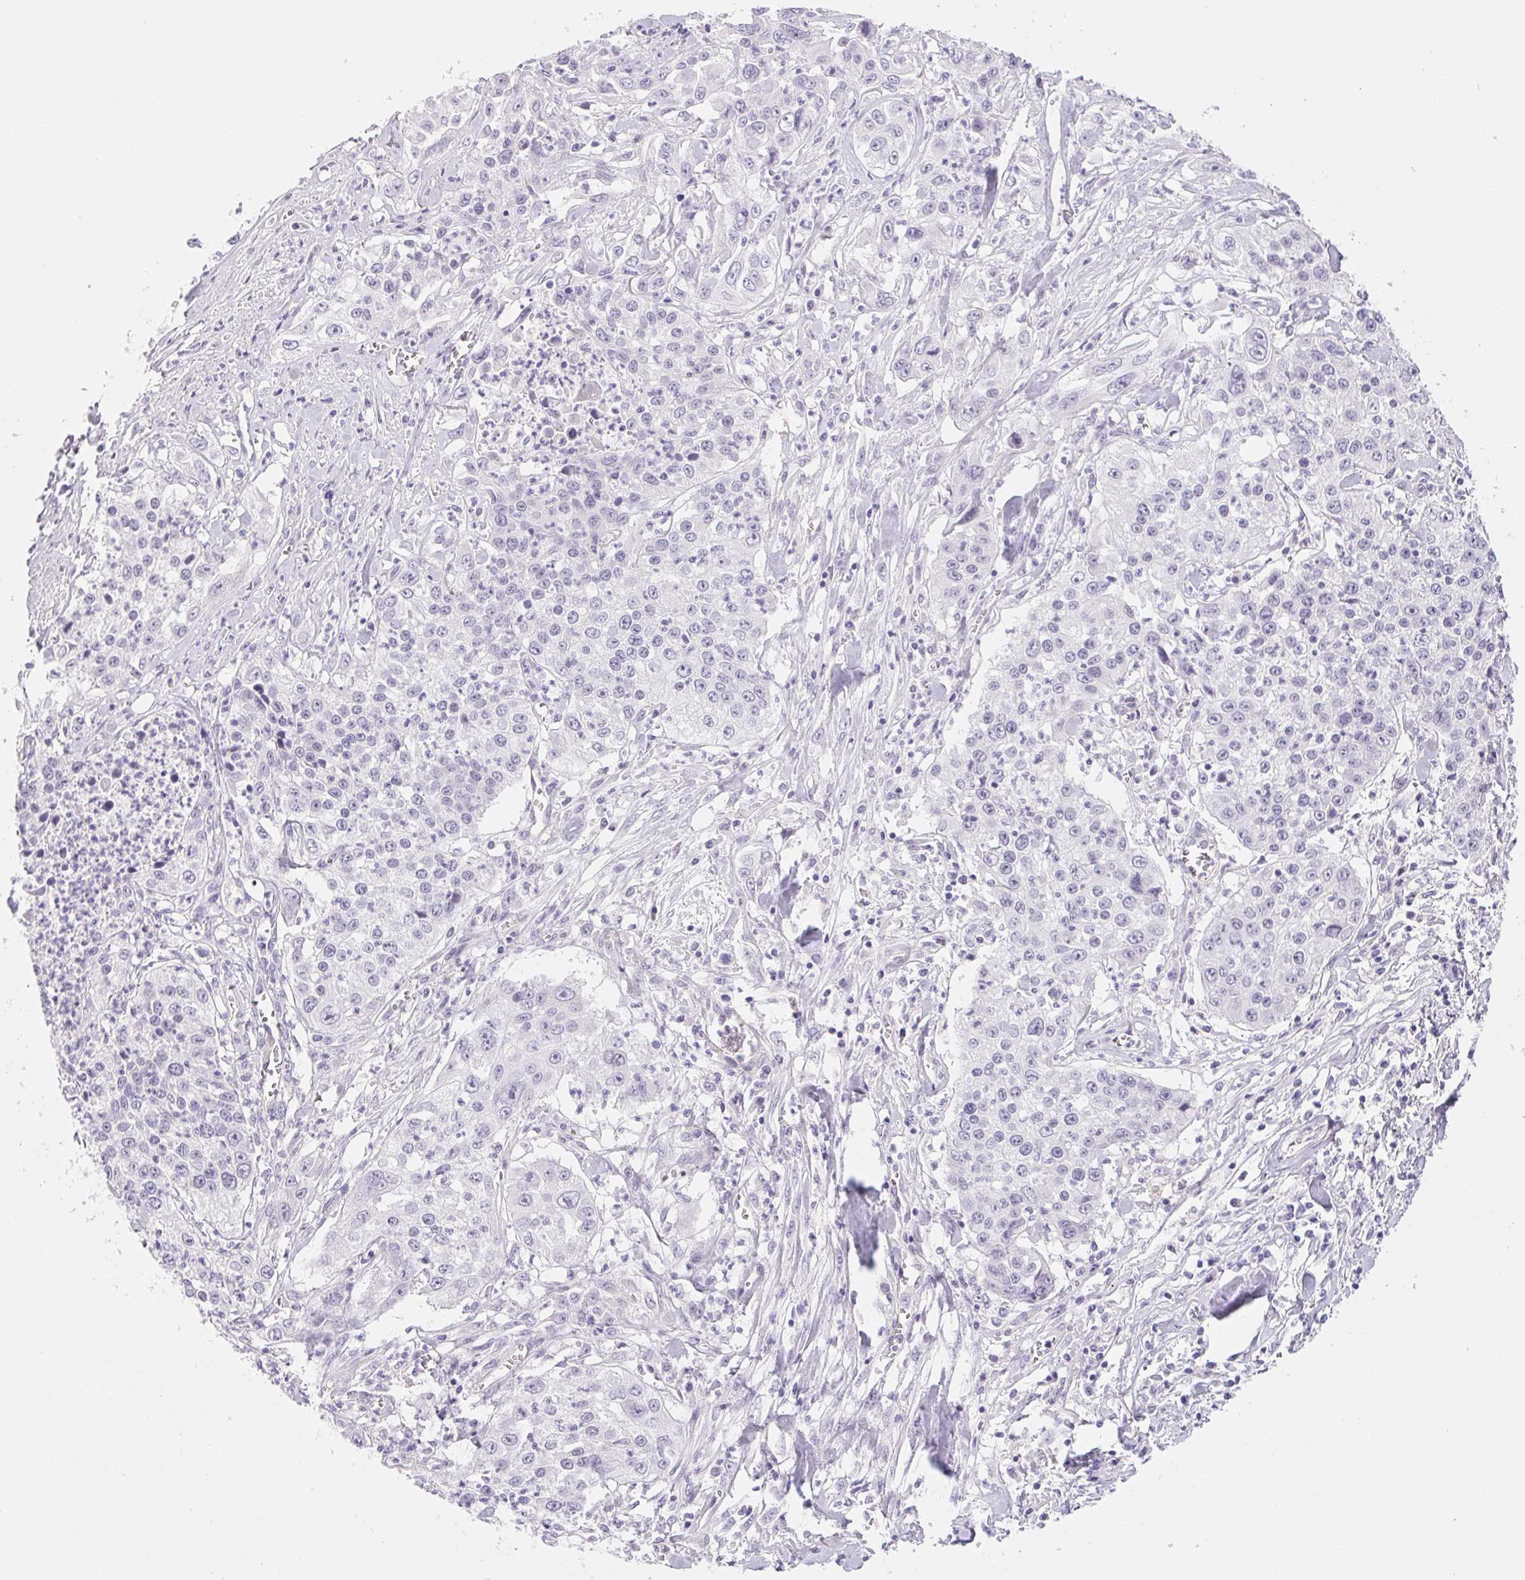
{"staining": {"intensity": "negative", "quantity": "none", "location": "none"}, "tissue": "lung cancer", "cell_type": "Tumor cells", "image_type": "cancer", "snomed": [{"axis": "morphology", "description": "Squamous cell carcinoma, NOS"}, {"axis": "morphology", "description": "Squamous cell carcinoma, metastatic, NOS"}, {"axis": "topography", "description": "Lung"}, {"axis": "topography", "description": "Pleura, NOS"}], "caption": "Immunohistochemistry (IHC) histopathology image of lung squamous cell carcinoma stained for a protein (brown), which reveals no positivity in tumor cells.", "gene": "CTNND2", "patient": {"sex": "male", "age": 72}}